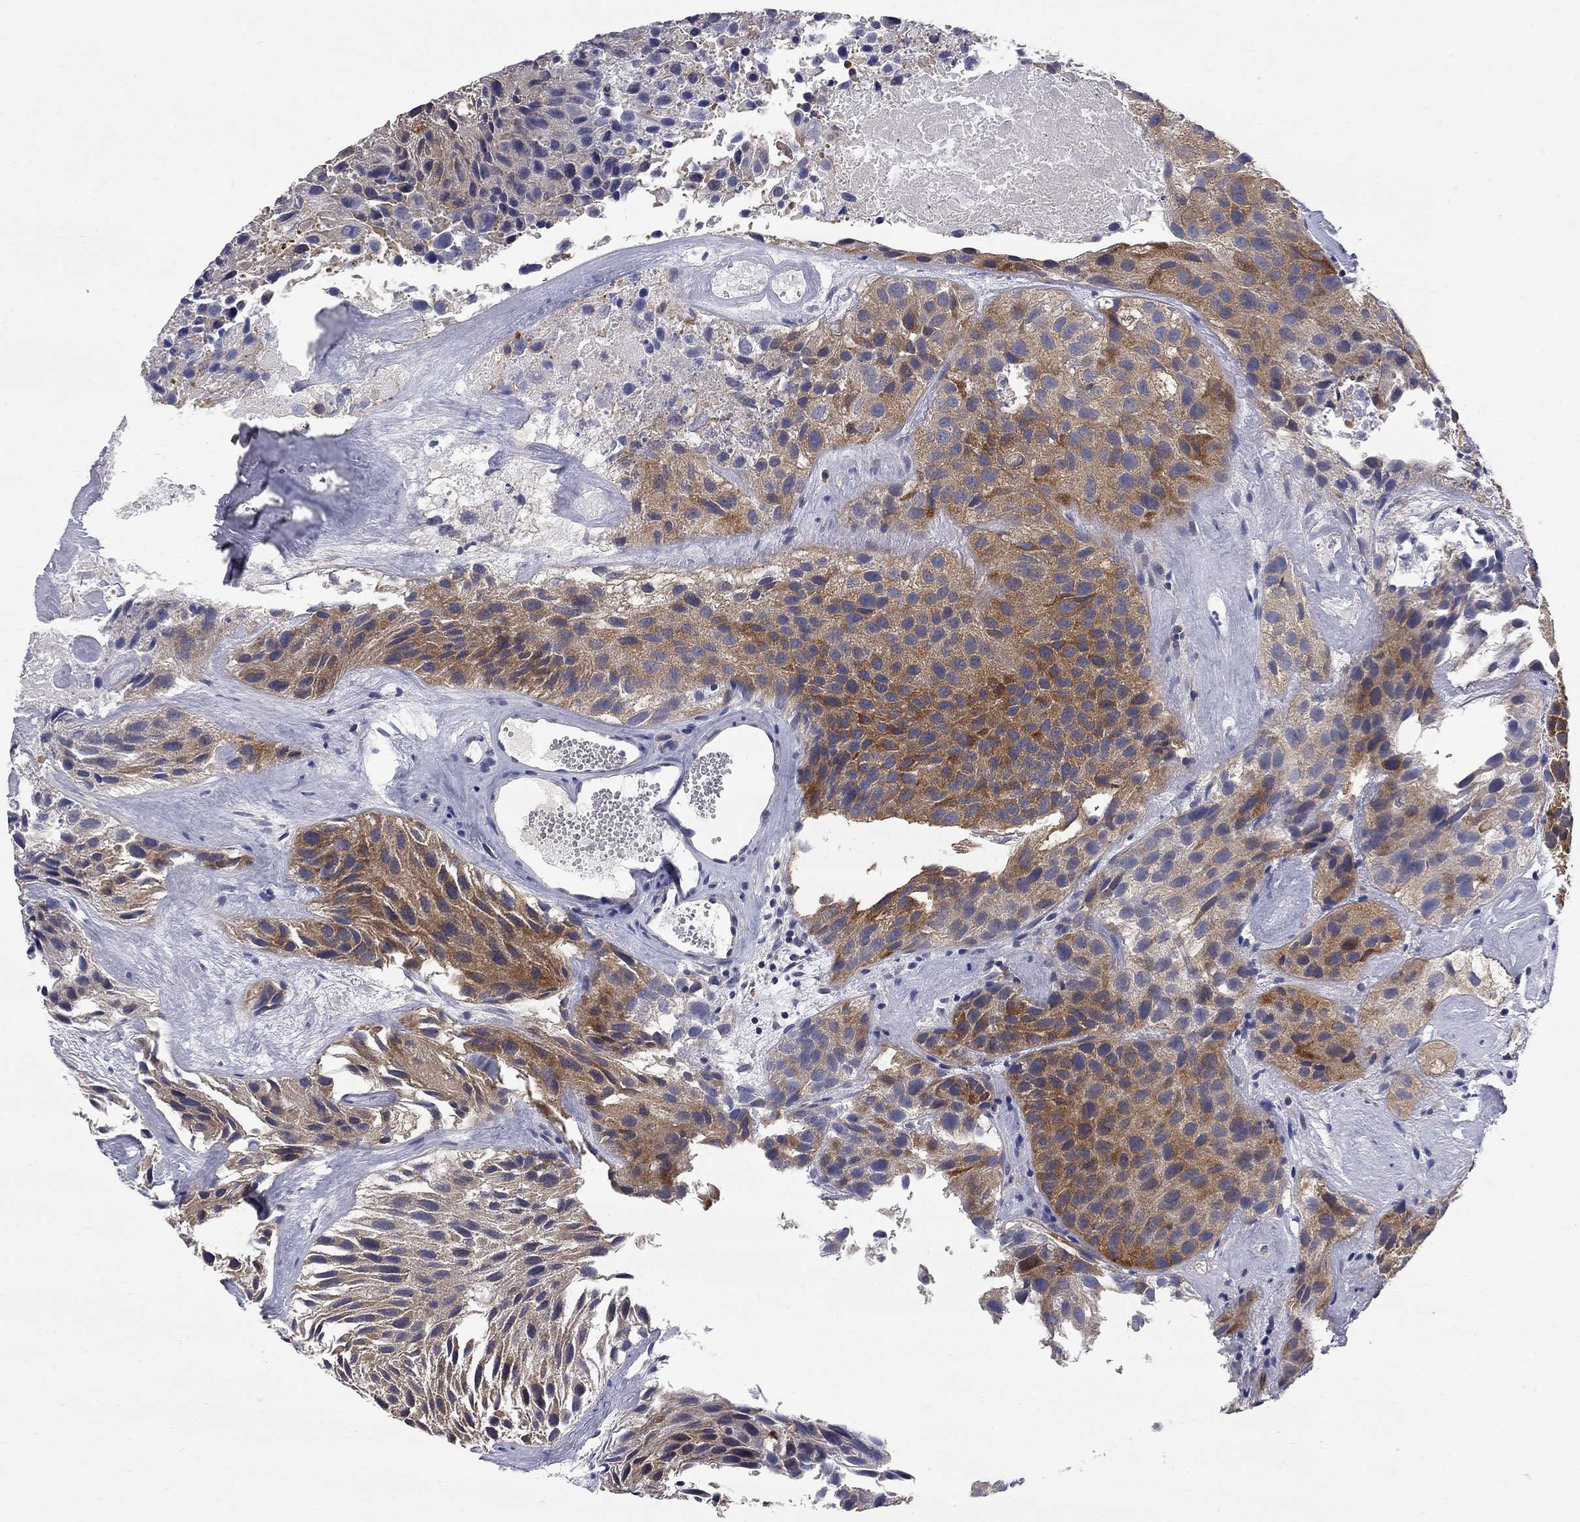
{"staining": {"intensity": "strong", "quantity": "25%-75%", "location": "cytoplasmic/membranous"}, "tissue": "urothelial cancer", "cell_type": "Tumor cells", "image_type": "cancer", "snomed": [{"axis": "morphology", "description": "Urothelial carcinoma, Low grade"}, {"axis": "topography", "description": "Urinary bladder"}], "caption": "Protein staining by immunohistochemistry exhibits strong cytoplasmic/membranous positivity in approximately 25%-75% of tumor cells in urothelial carcinoma (low-grade).", "gene": "GALNT8", "patient": {"sex": "female", "age": 87}}